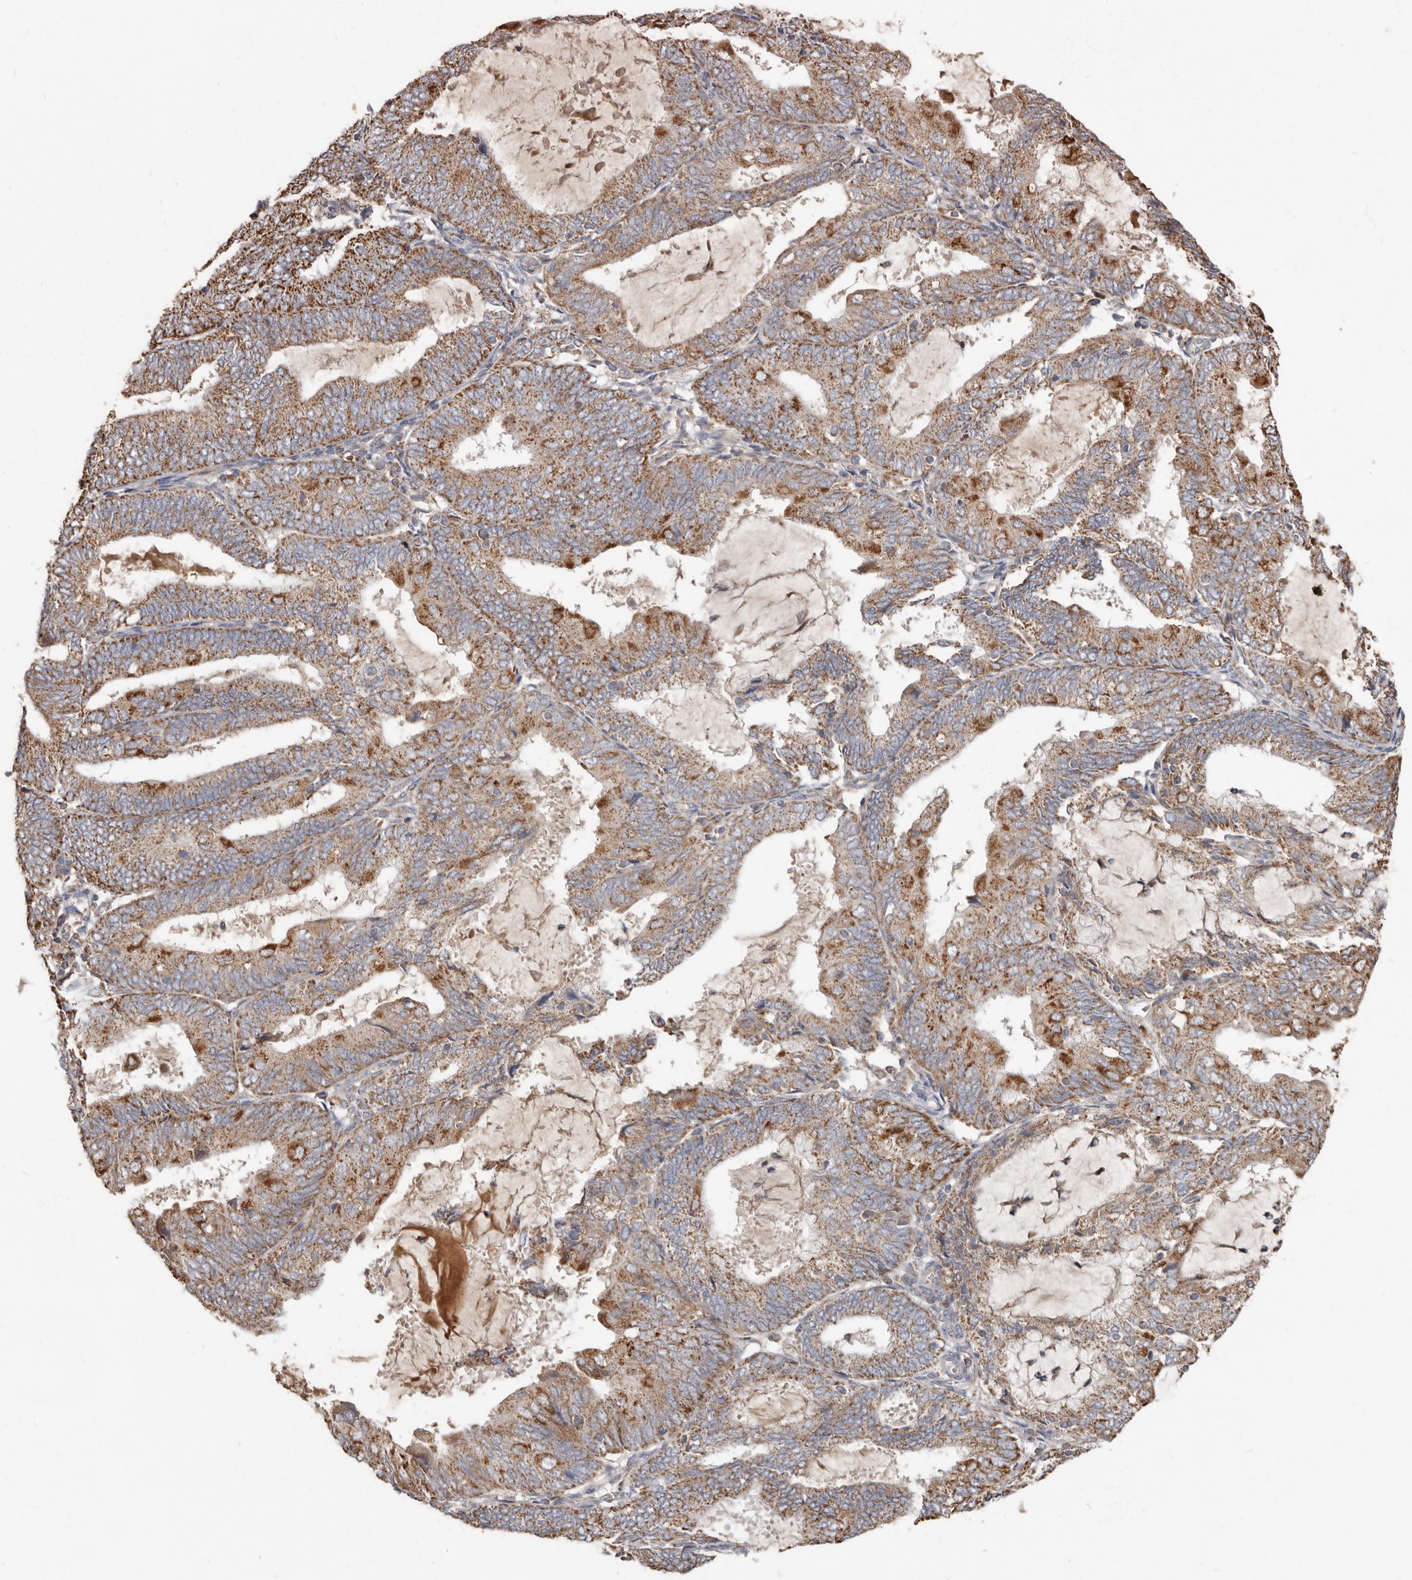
{"staining": {"intensity": "moderate", "quantity": ">75%", "location": "cytoplasmic/membranous"}, "tissue": "endometrial cancer", "cell_type": "Tumor cells", "image_type": "cancer", "snomed": [{"axis": "morphology", "description": "Adenocarcinoma, NOS"}, {"axis": "topography", "description": "Endometrium"}], "caption": "Human endometrial adenocarcinoma stained for a protein (brown) demonstrates moderate cytoplasmic/membranous positive expression in approximately >75% of tumor cells.", "gene": "KIF26B", "patient": {"sex": "female", "age": 81}}